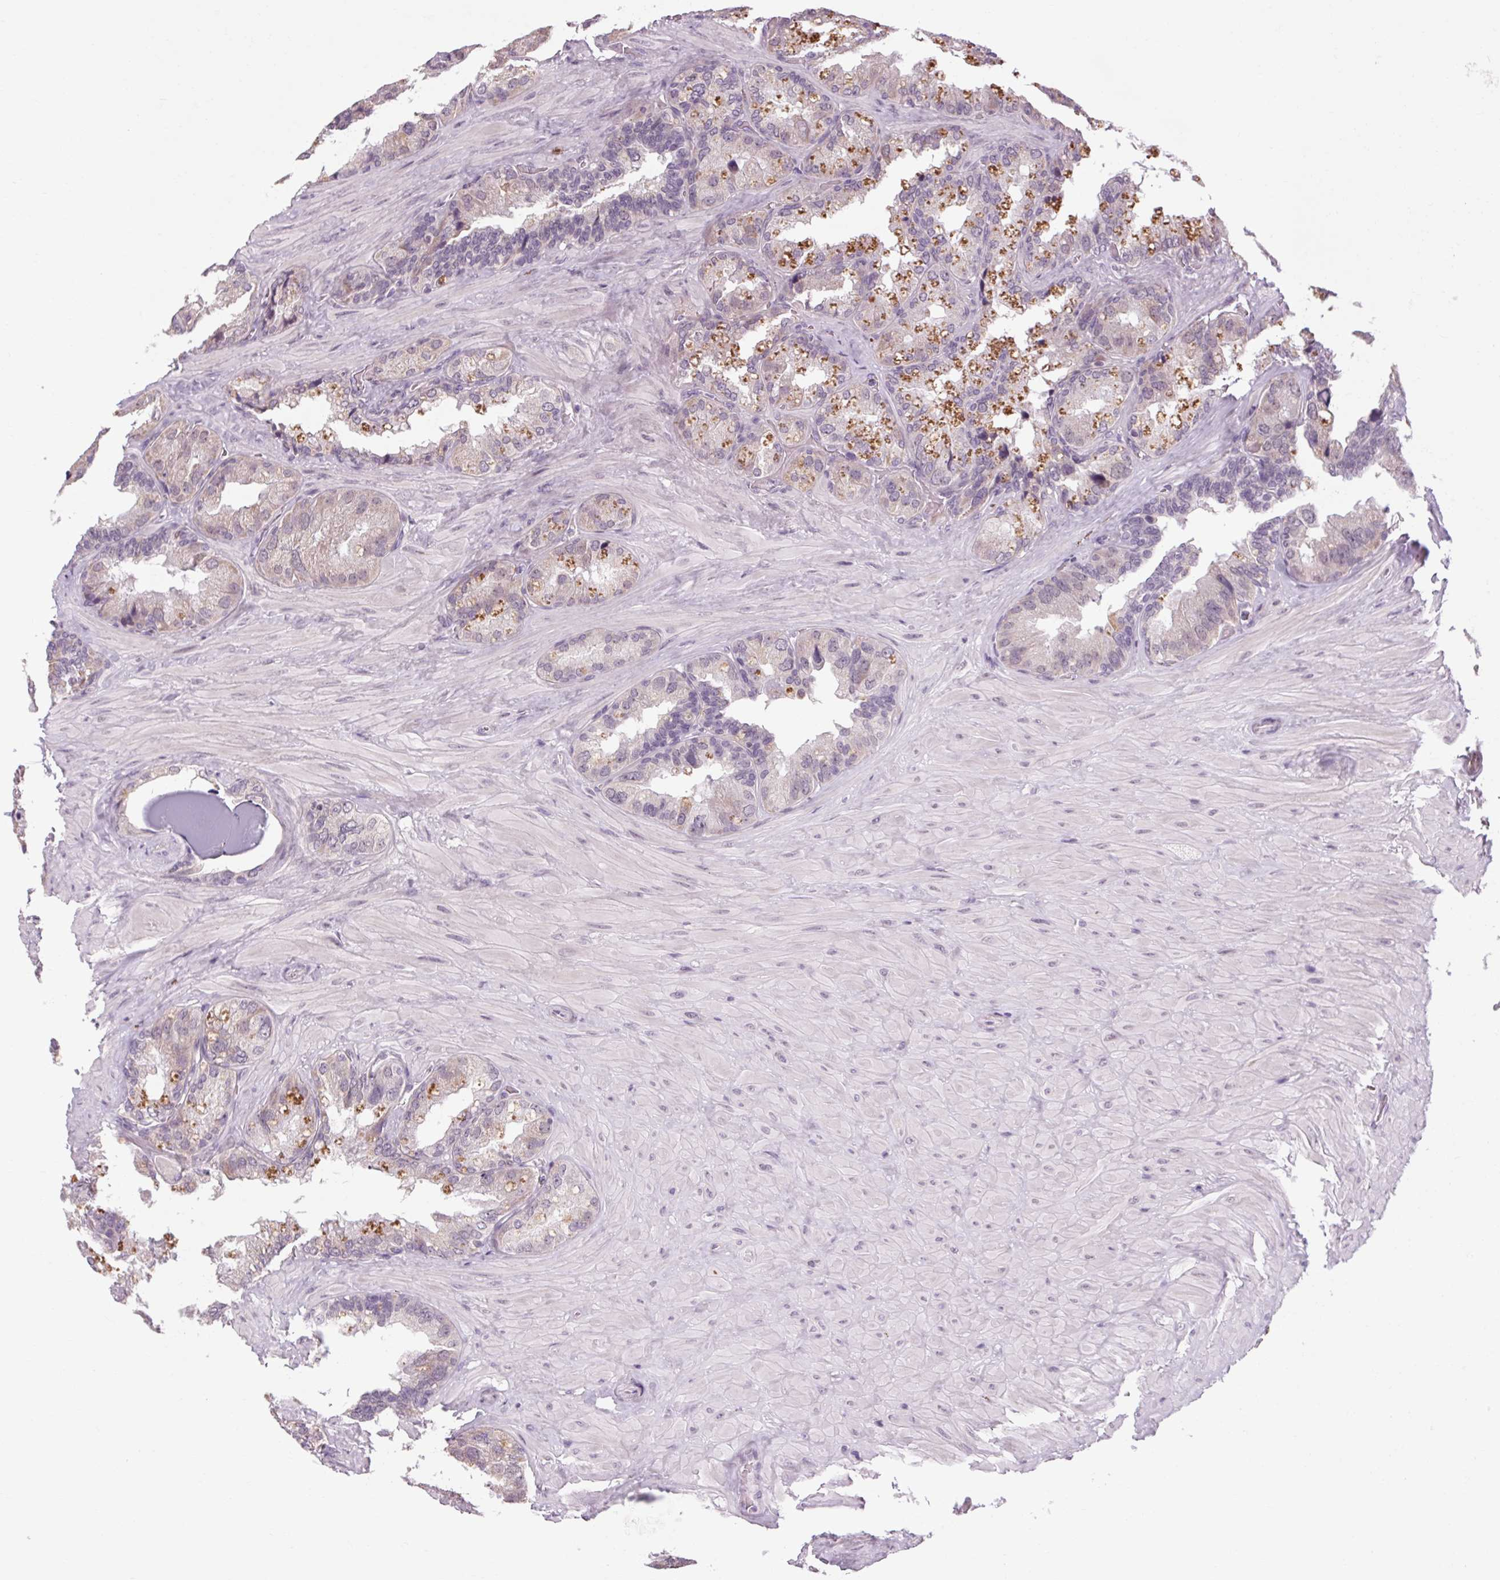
{"staining": {"intensity": "negative", "quantity": "none", "location": "none"}, "tissue": "seminal vesicle", "cell_type": "Glandular cells", "image_type": "normal", "snomed": [{"axis": "morphology", "description": "Normal tissue, NOS"}, {"axis": "topography", "description": "Seminal veicle"}], "caption": "This is a photomicrograph of immunohistochemistry staining of normal seminal vesicle, which shows no positivity in glandular cells. (DAB IHC with hematoxylin counter stain).", "gene": "KLHL40", "patient": {"sex": "male", "age": 60}}